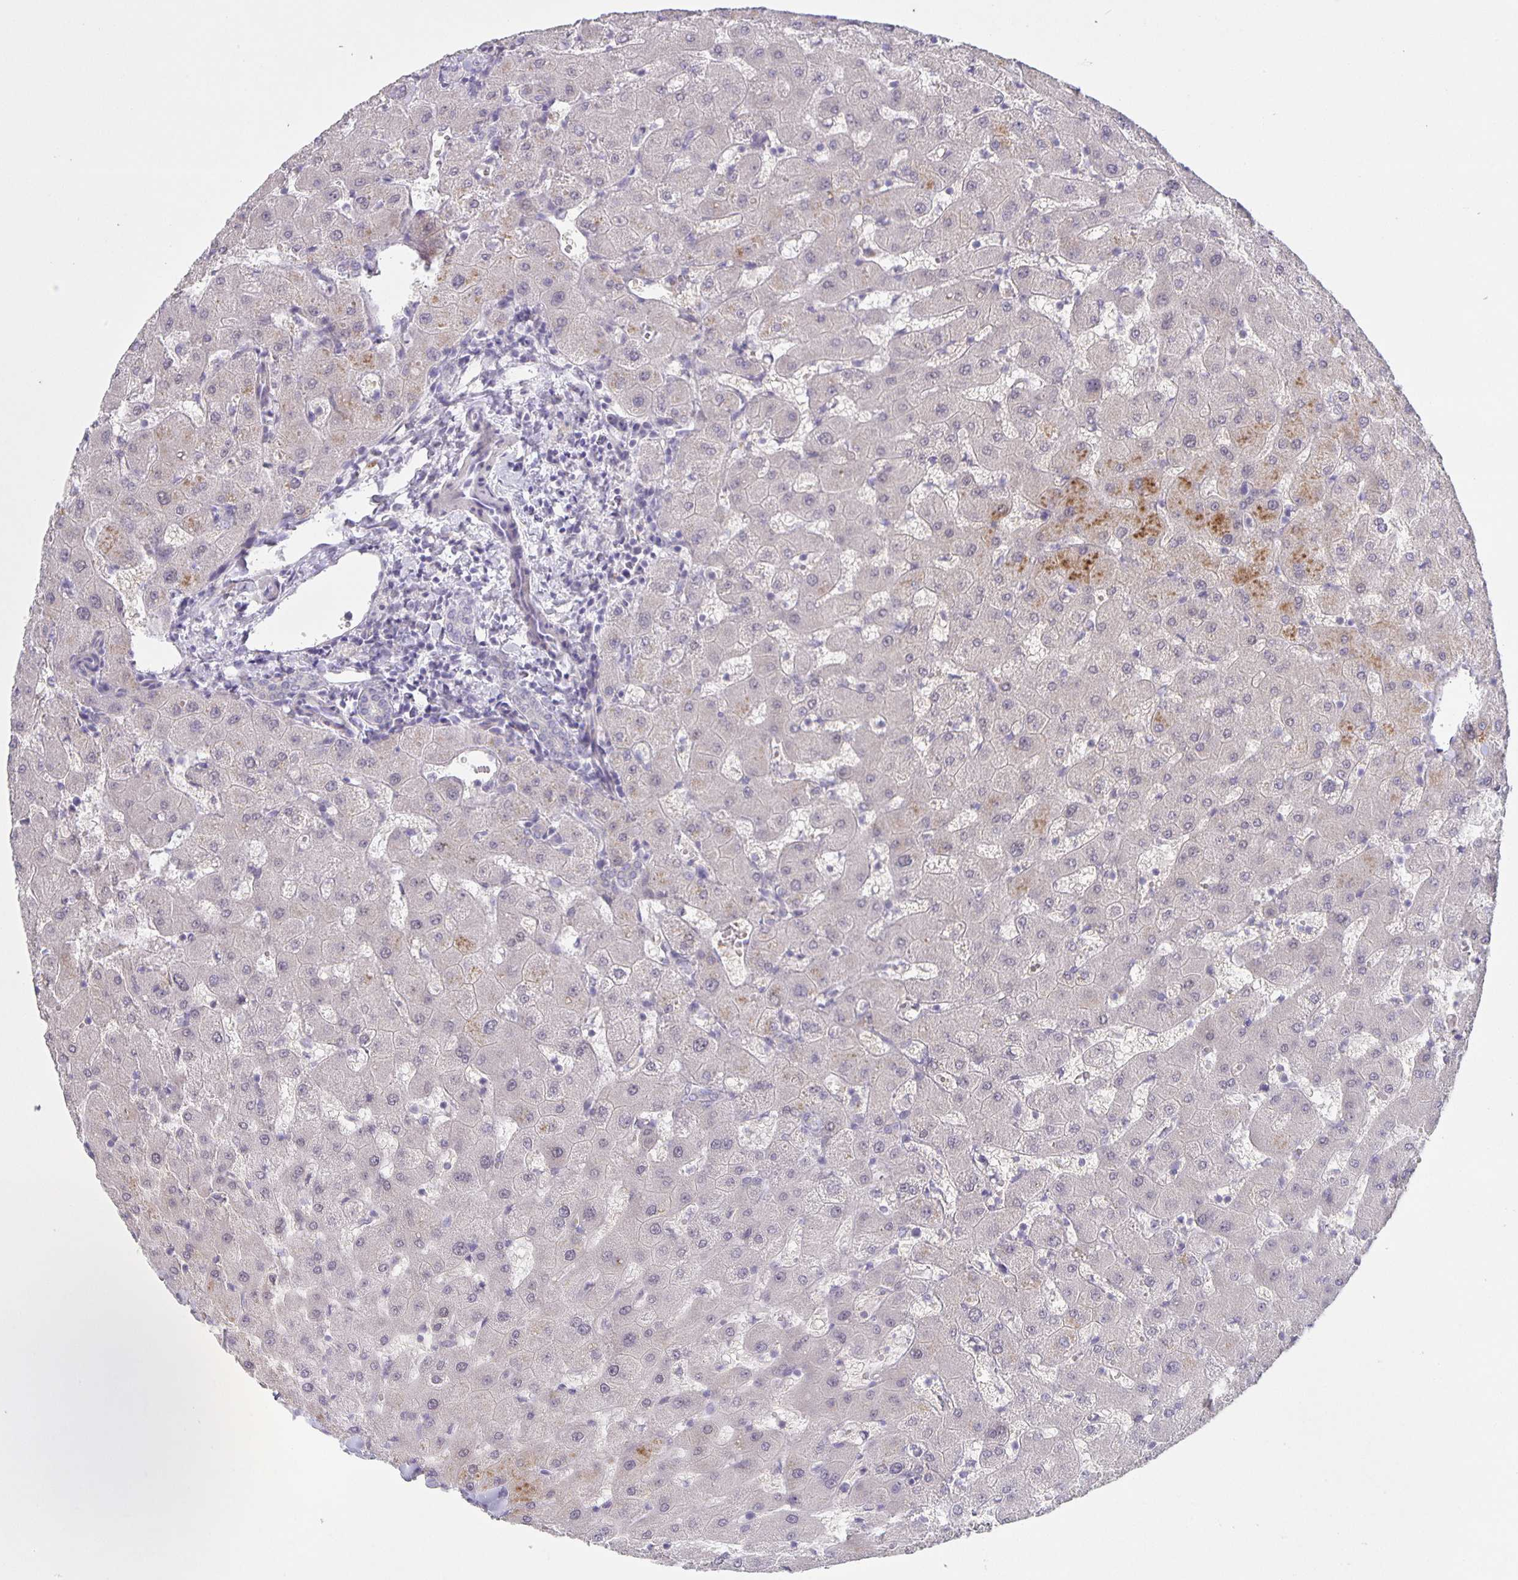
{"staining": {"intensity": "negative", "quantity": "none", "location": "none"}, "tissue": "liver", "cell_type": "Cholangiocytes", "image_type": "normal", "snomed": [{"axis": "morphology", "description": "Normal tissue, NOS"}, {"axis": "topography", "description": "Liver"}], "caption": "Immunohistochemistry (IHC) of benign human liver shows no positivity in cholangiocytes. (DAB immunohistochemistry, high magnification).", "gene": "SRCIN1", "patient": {"sex": "female", "age": 63}}